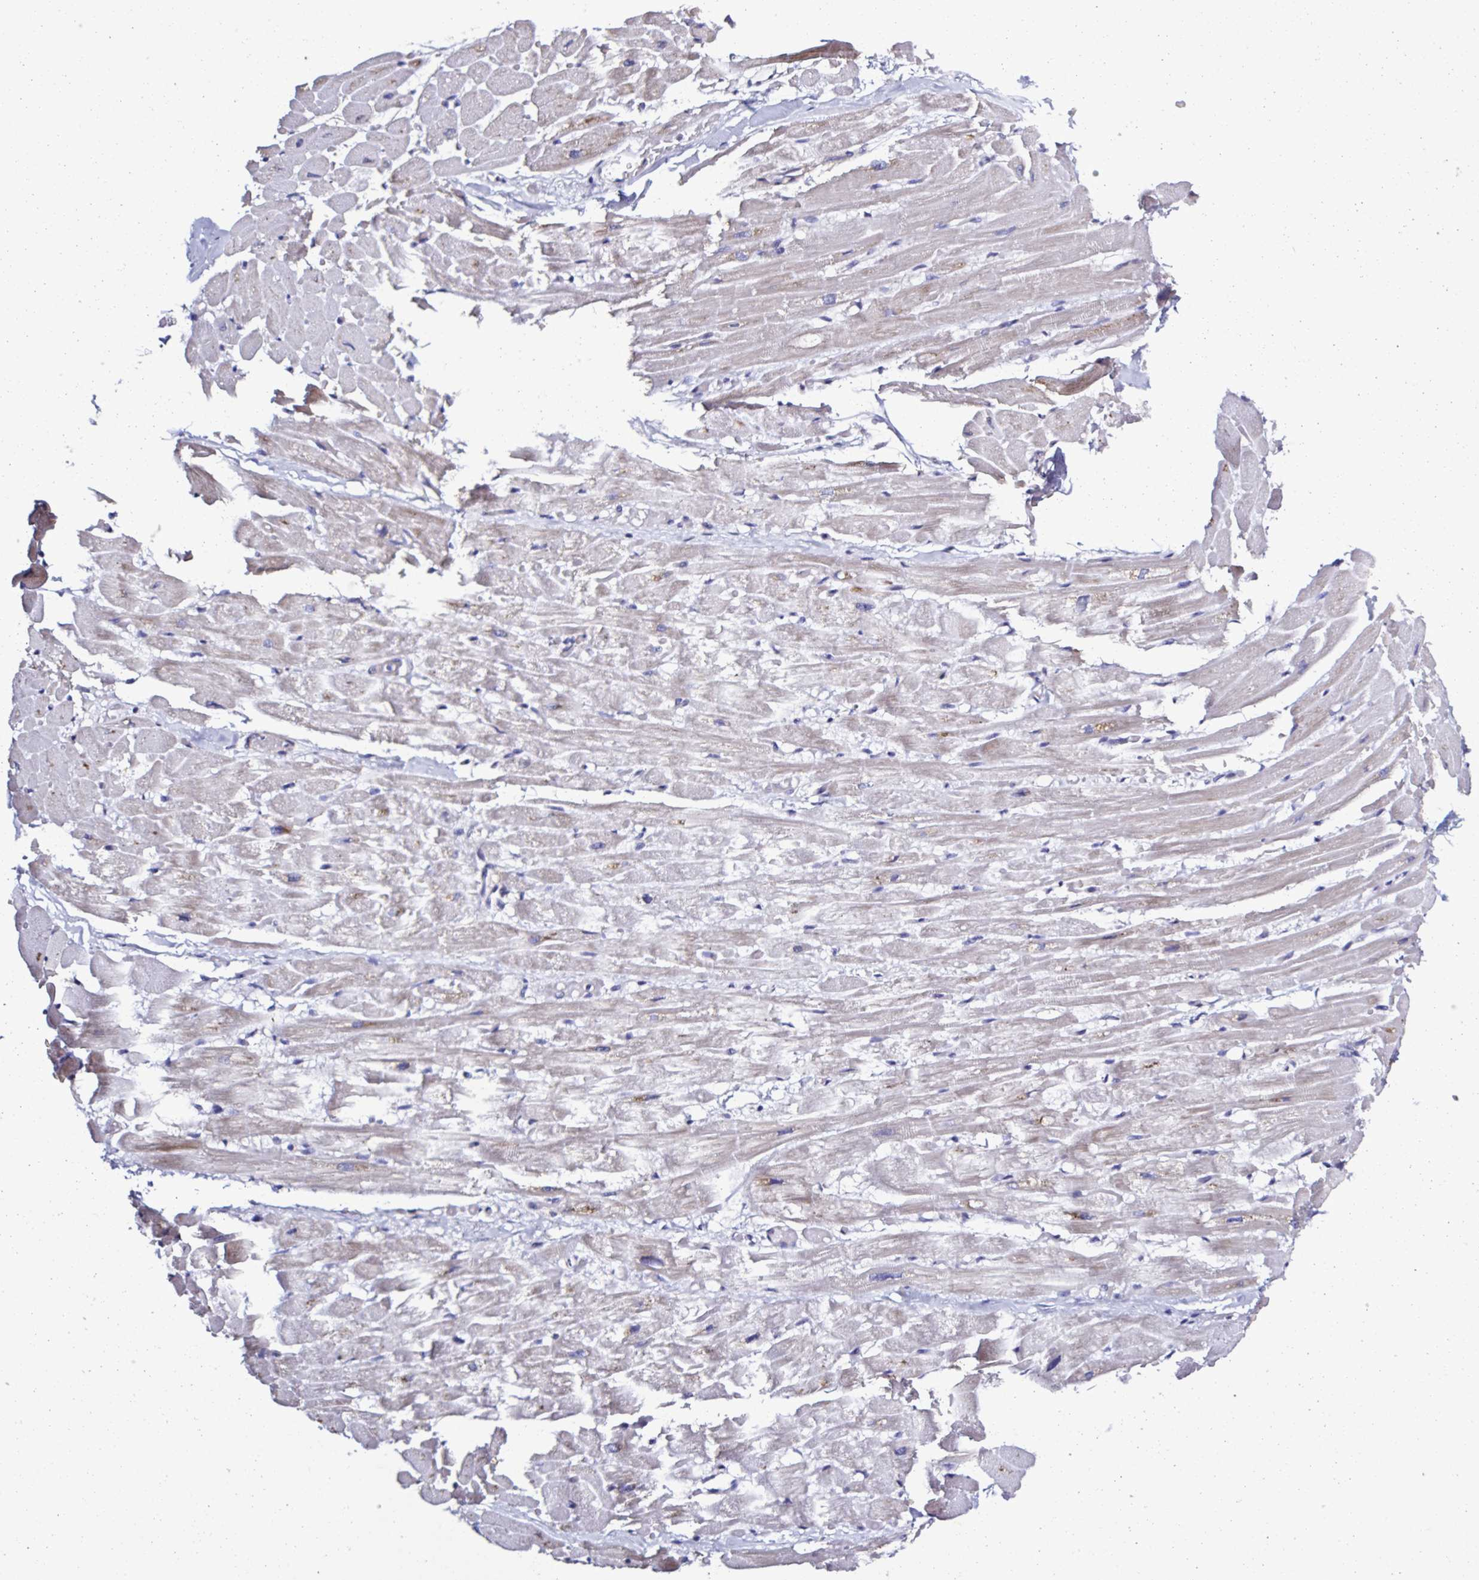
{"staining": {"intensity": "weak", "quantity": "<25%", "location": "cytoplasmic/membranous"}, "tissue": "heart muscle", "cell_type": "Cardiomyocytes", "image_type": "normal", "snomed": [{"axis": "morphology", "description": "Normal tissue, NOS"}, {"axis": "topography", "description": "Heart"}], "caption": "The photomicrograph shows no staining of cardiomyocytes in normal heart muscle.", "gene": "PLA2G4E", "patient": {"sex": "male", "age": 37}}